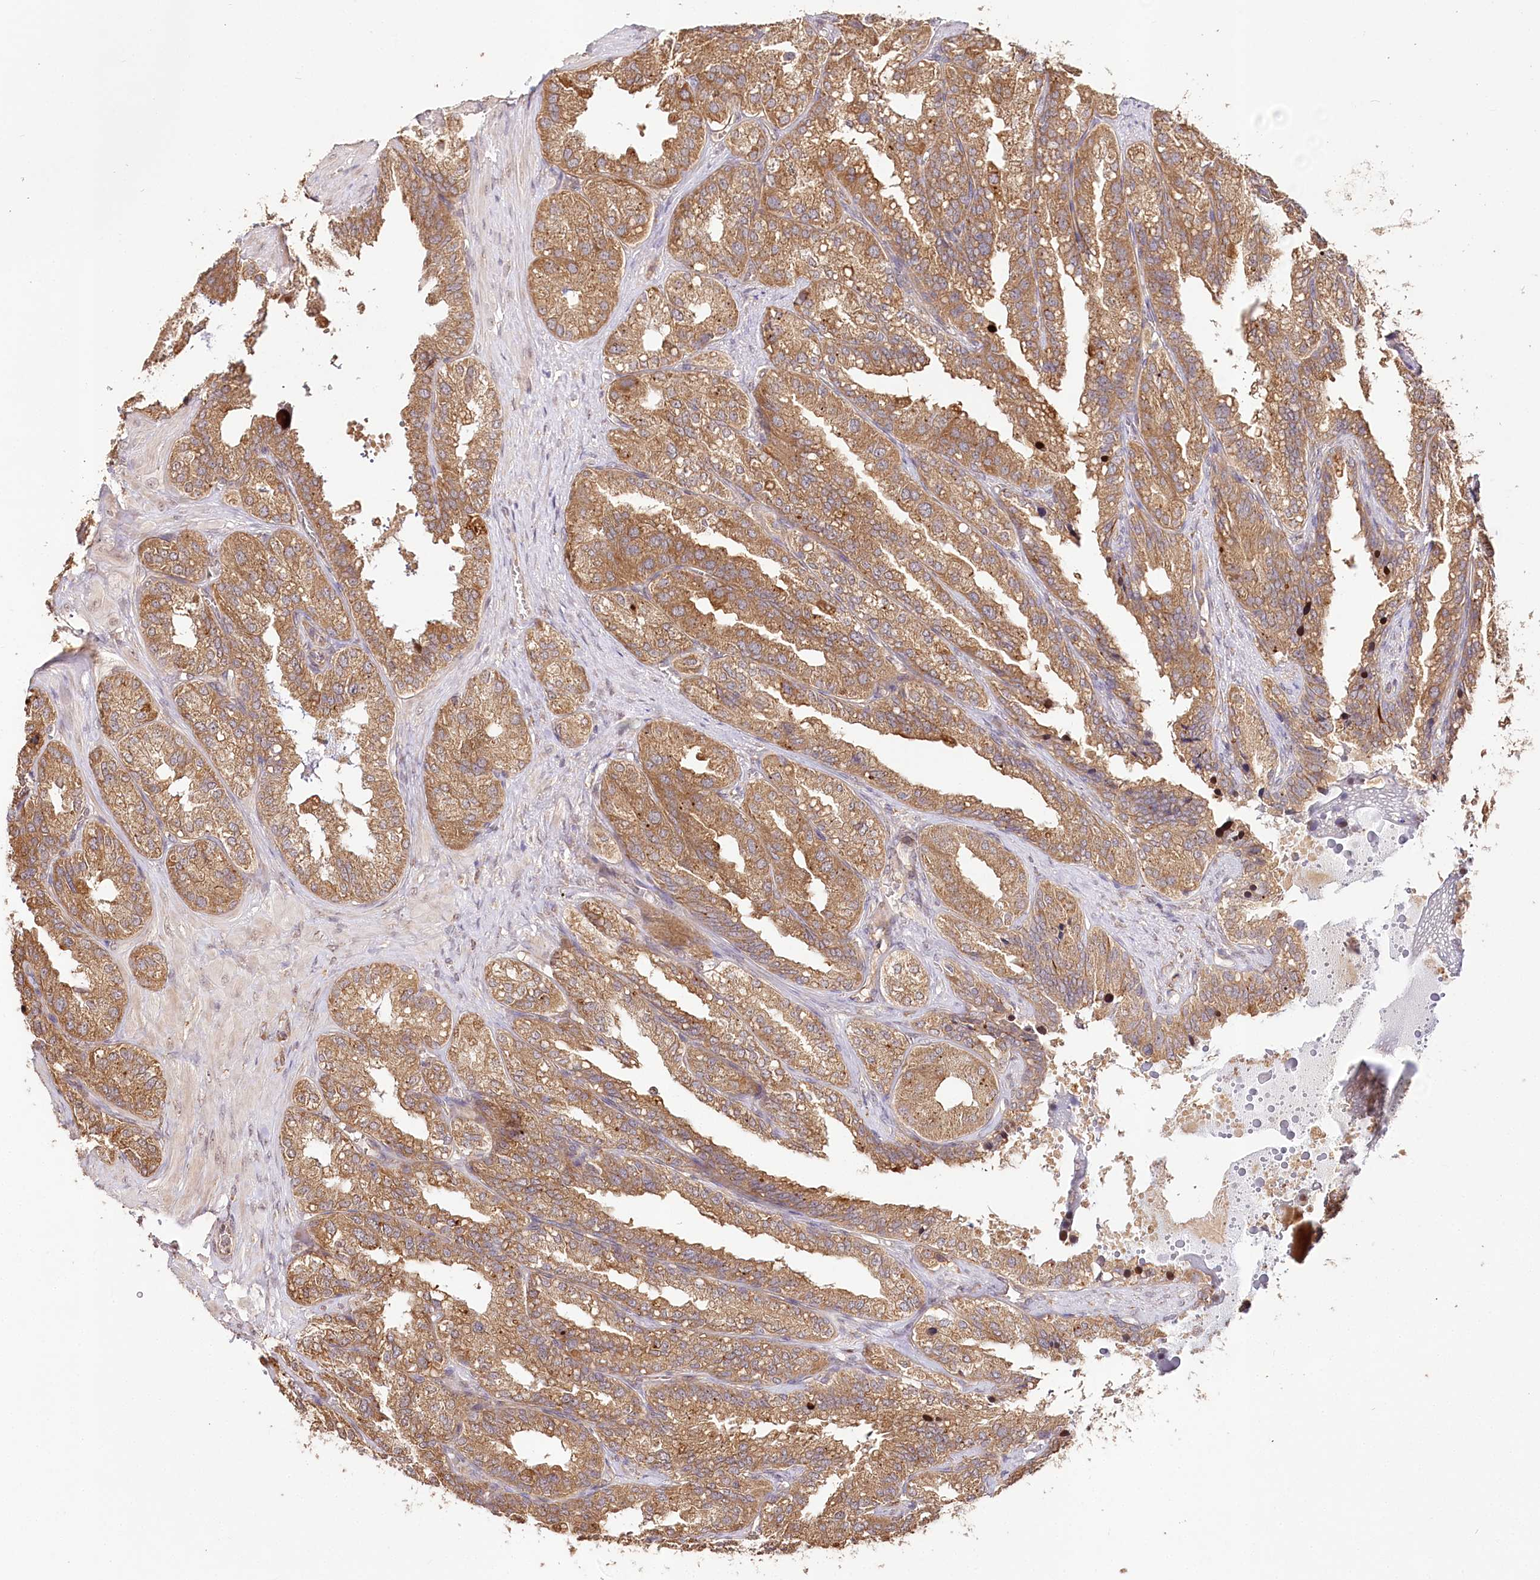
{"staining": {"intensity": "moderate", "quantity": ">75%", "location": "cytoplasmic/membranous"}, "tissue": "seminal vesicle", "cell_type": "Glandular cells", "image_type": "normal", "snomed": [{"axis": "morphology", "description": "Normal tissue, NOS"}, {"axis": "topography", "description": "Prostate"}, {"axis": "topography", "description": "Seminal veicle"}], "caption": "The immunohistochemical stain labels moderate cytoplasmic/membranous expression in glandular cells of normal seminal vesicle. (DAB (3,3'-diaminobenzidine) = brown stain, brightfield microscopy at high magnification).", "gene": "DMXL1", "patient": {"sex": "male", "age": 51}}